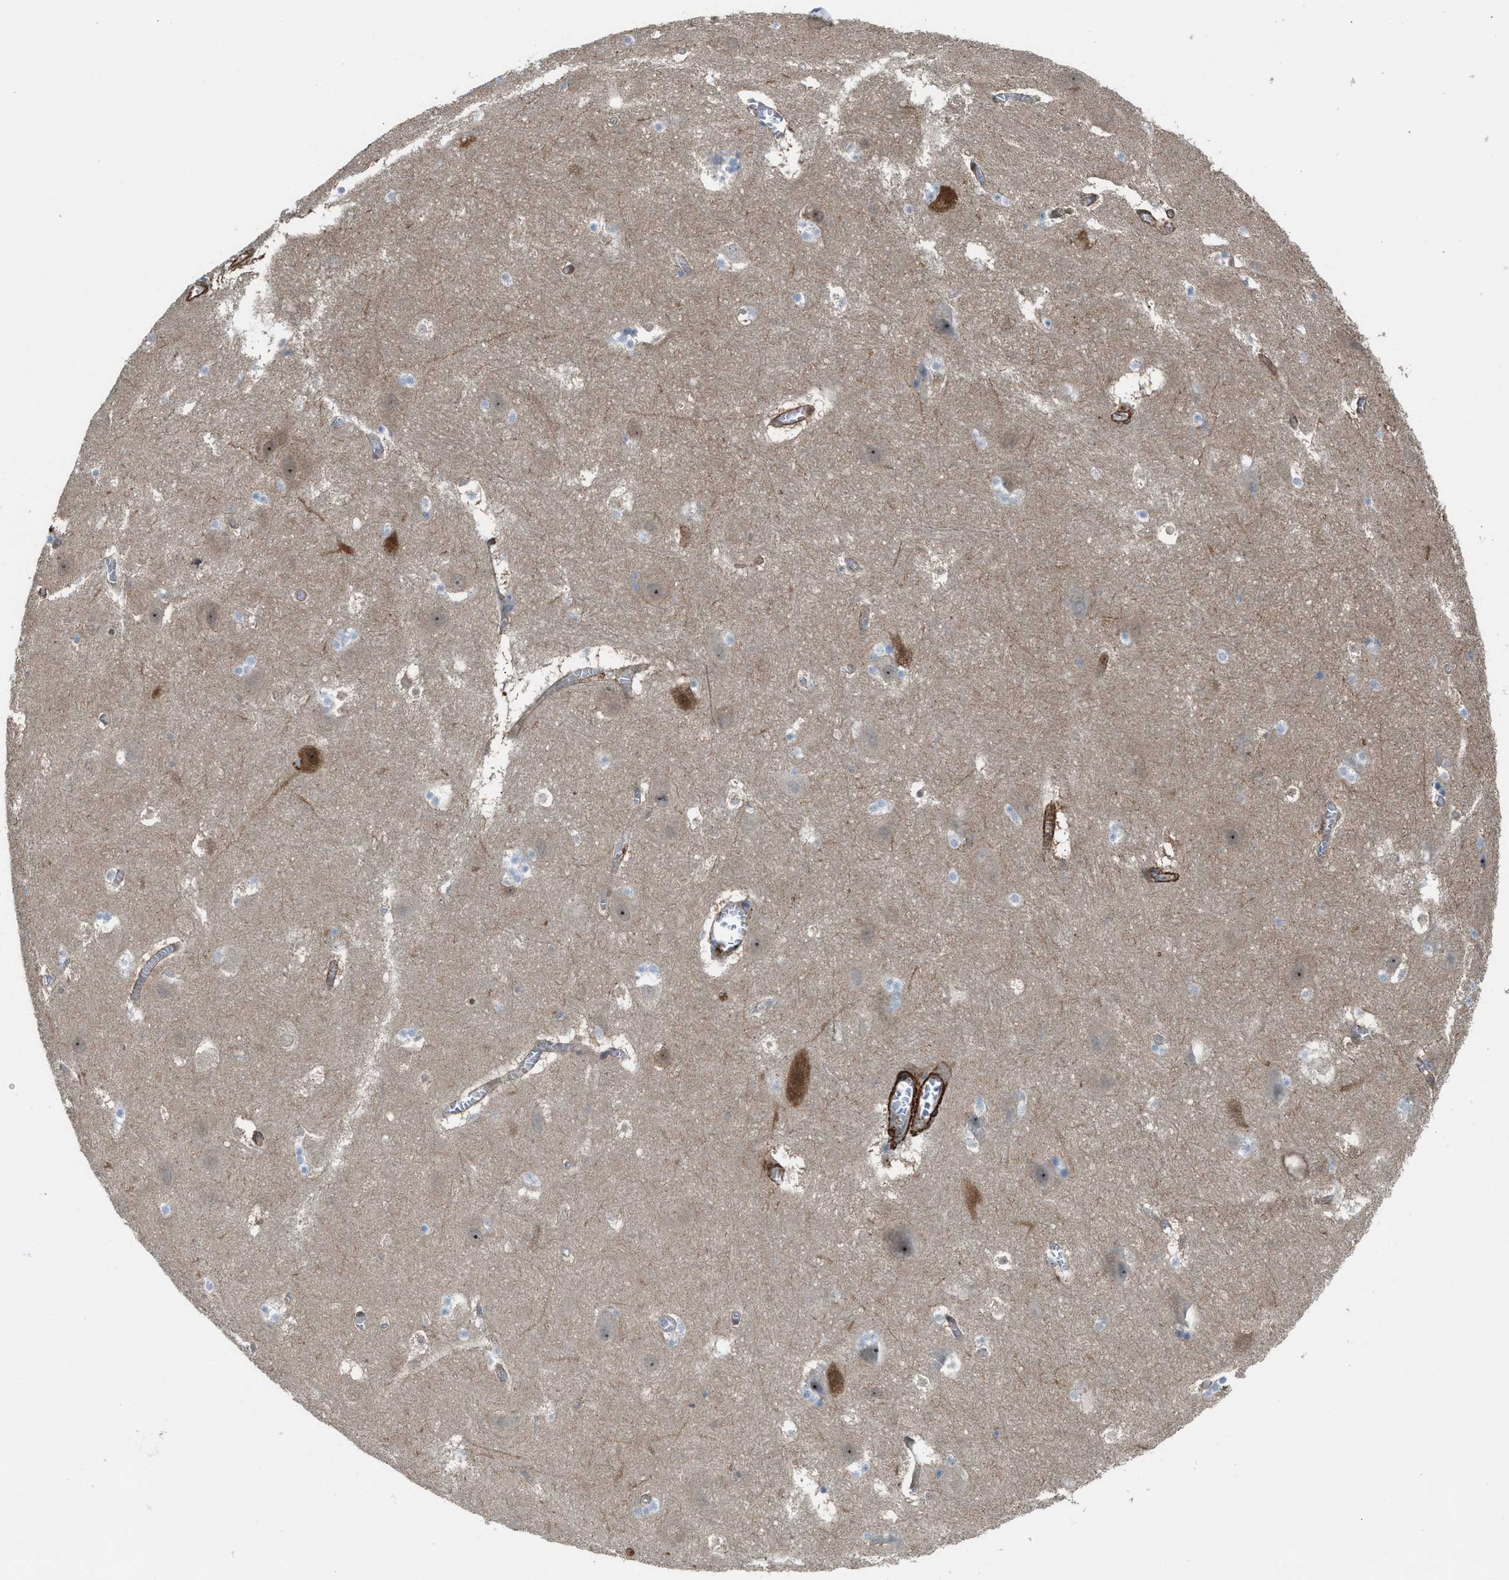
{"staining": {"intensity": "weak", "quantity": "<25%", "location": "cytoplasmic/membranous"}, "tissue": "hippocampus", "cell_type": "Glial cells", "image_type": "normal", "snomed": [{"axis": "morphology", "description": "Normal tissue, NOS"}, {"axis": "topography", "description": "Hippocampus"}], "caption": "A high-resolution photomicrograph shows IHC staining of unremarkable hippocampus, which reveals no significant positivity in glial cells. (DAB immunohistochemistry visualized using brightfield microscopy, high magnification).", "gene": "NQO2", "patient": {"sex": "male", "age": 45}}